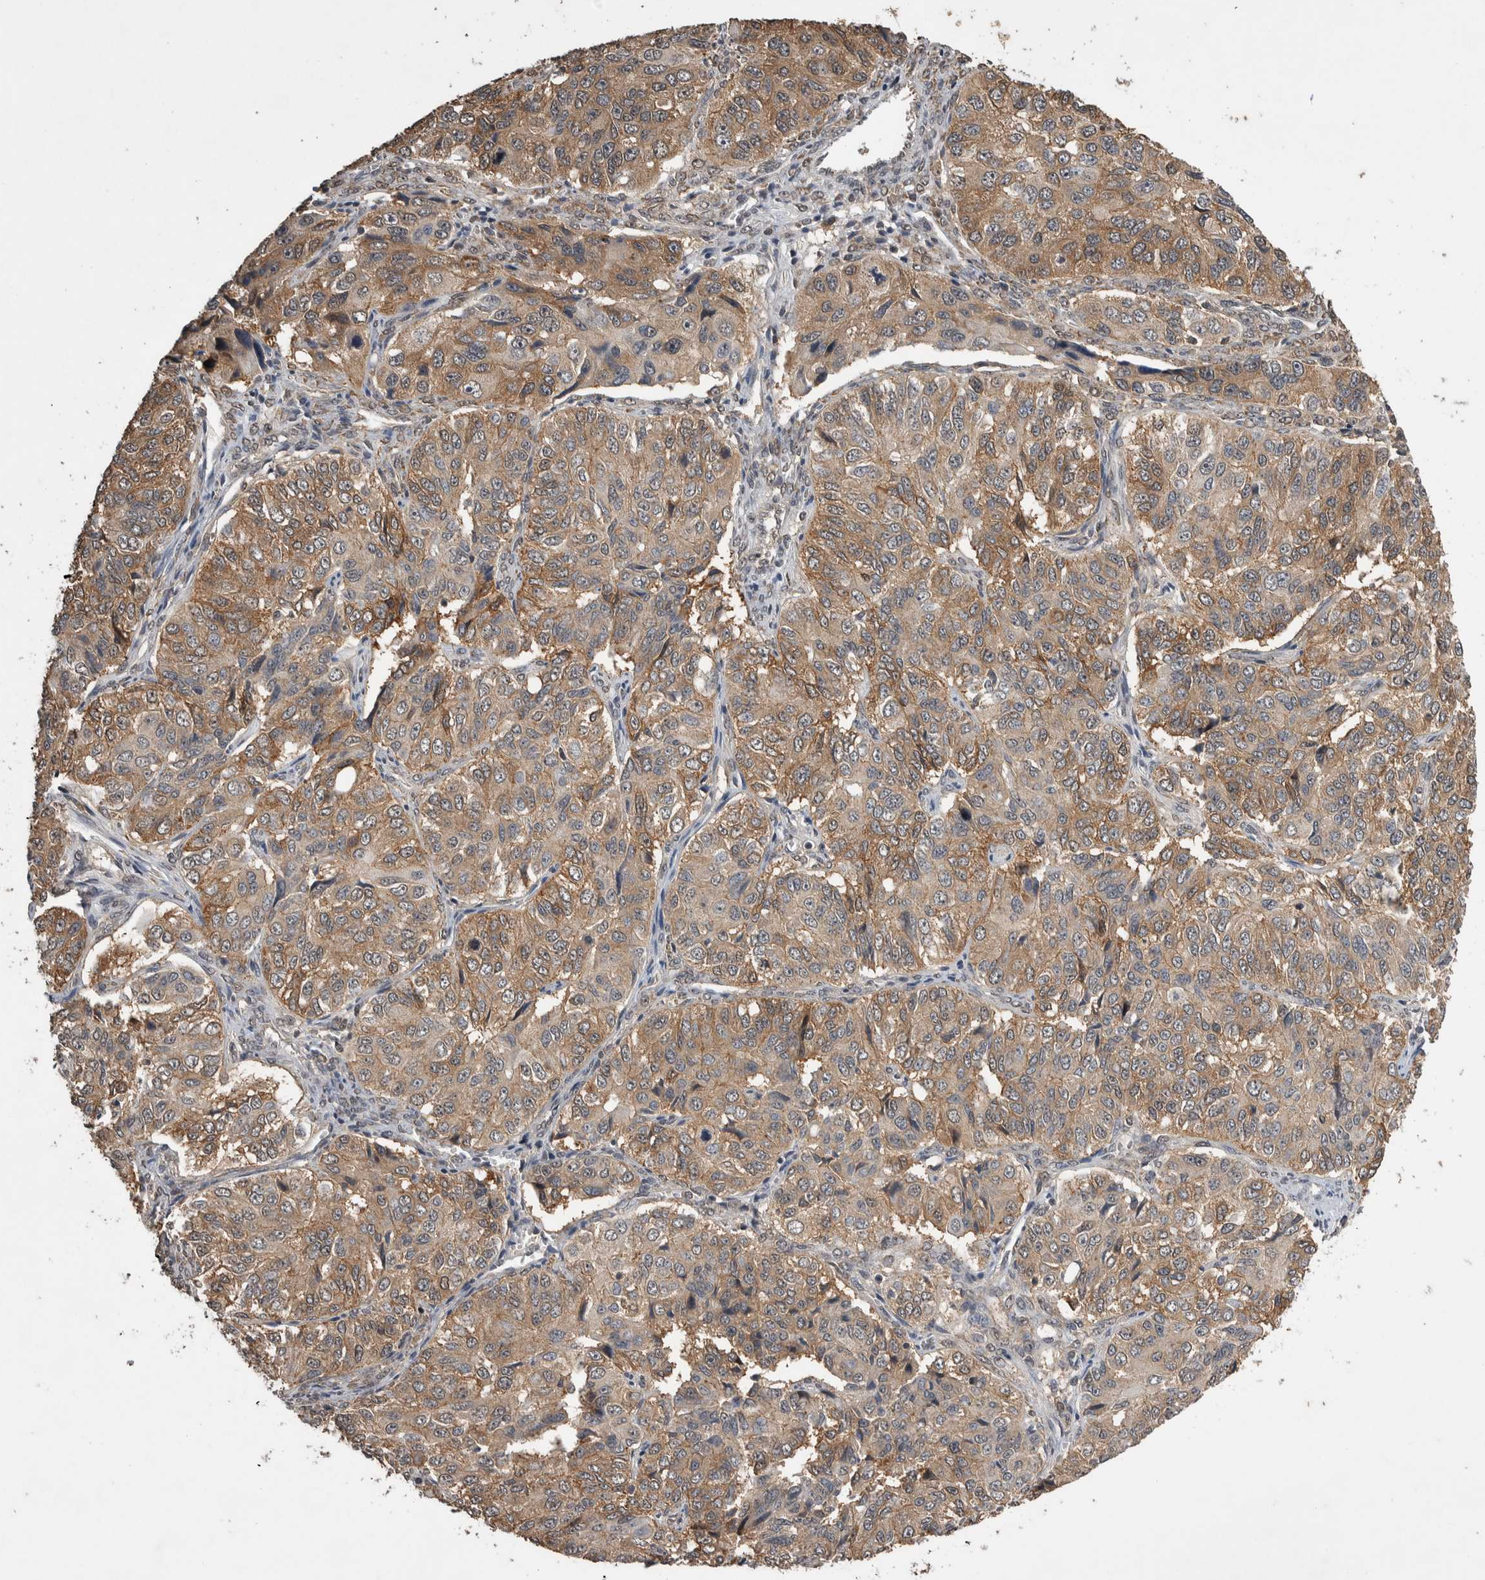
{"staining": {"intensity": "moderate", "quantity": ">75%", "location": "cytoplasmic/membranous"}, "tissue": "ovarian cancer", "cell_type": "Tumor cells", "image_type": "cancer", "snomed": [{"axis": "morphology", "description": "Carcinoma, endometroid"}, {"axis": "topography", "description": "Ovary"}], "caption": "A photomicrograph of ovarian cancer (endometroid carcinoma) stained for a protein displays moderate cytoplasmic/membranous brown staining in tumor cells. The protein of interest is stained brown, and the nuclei are stained in blue (DAB IHC with brightfield microscopy, high magnification).", "gene": "DVL2", "patient": {"sex": "female", "age": 51}}